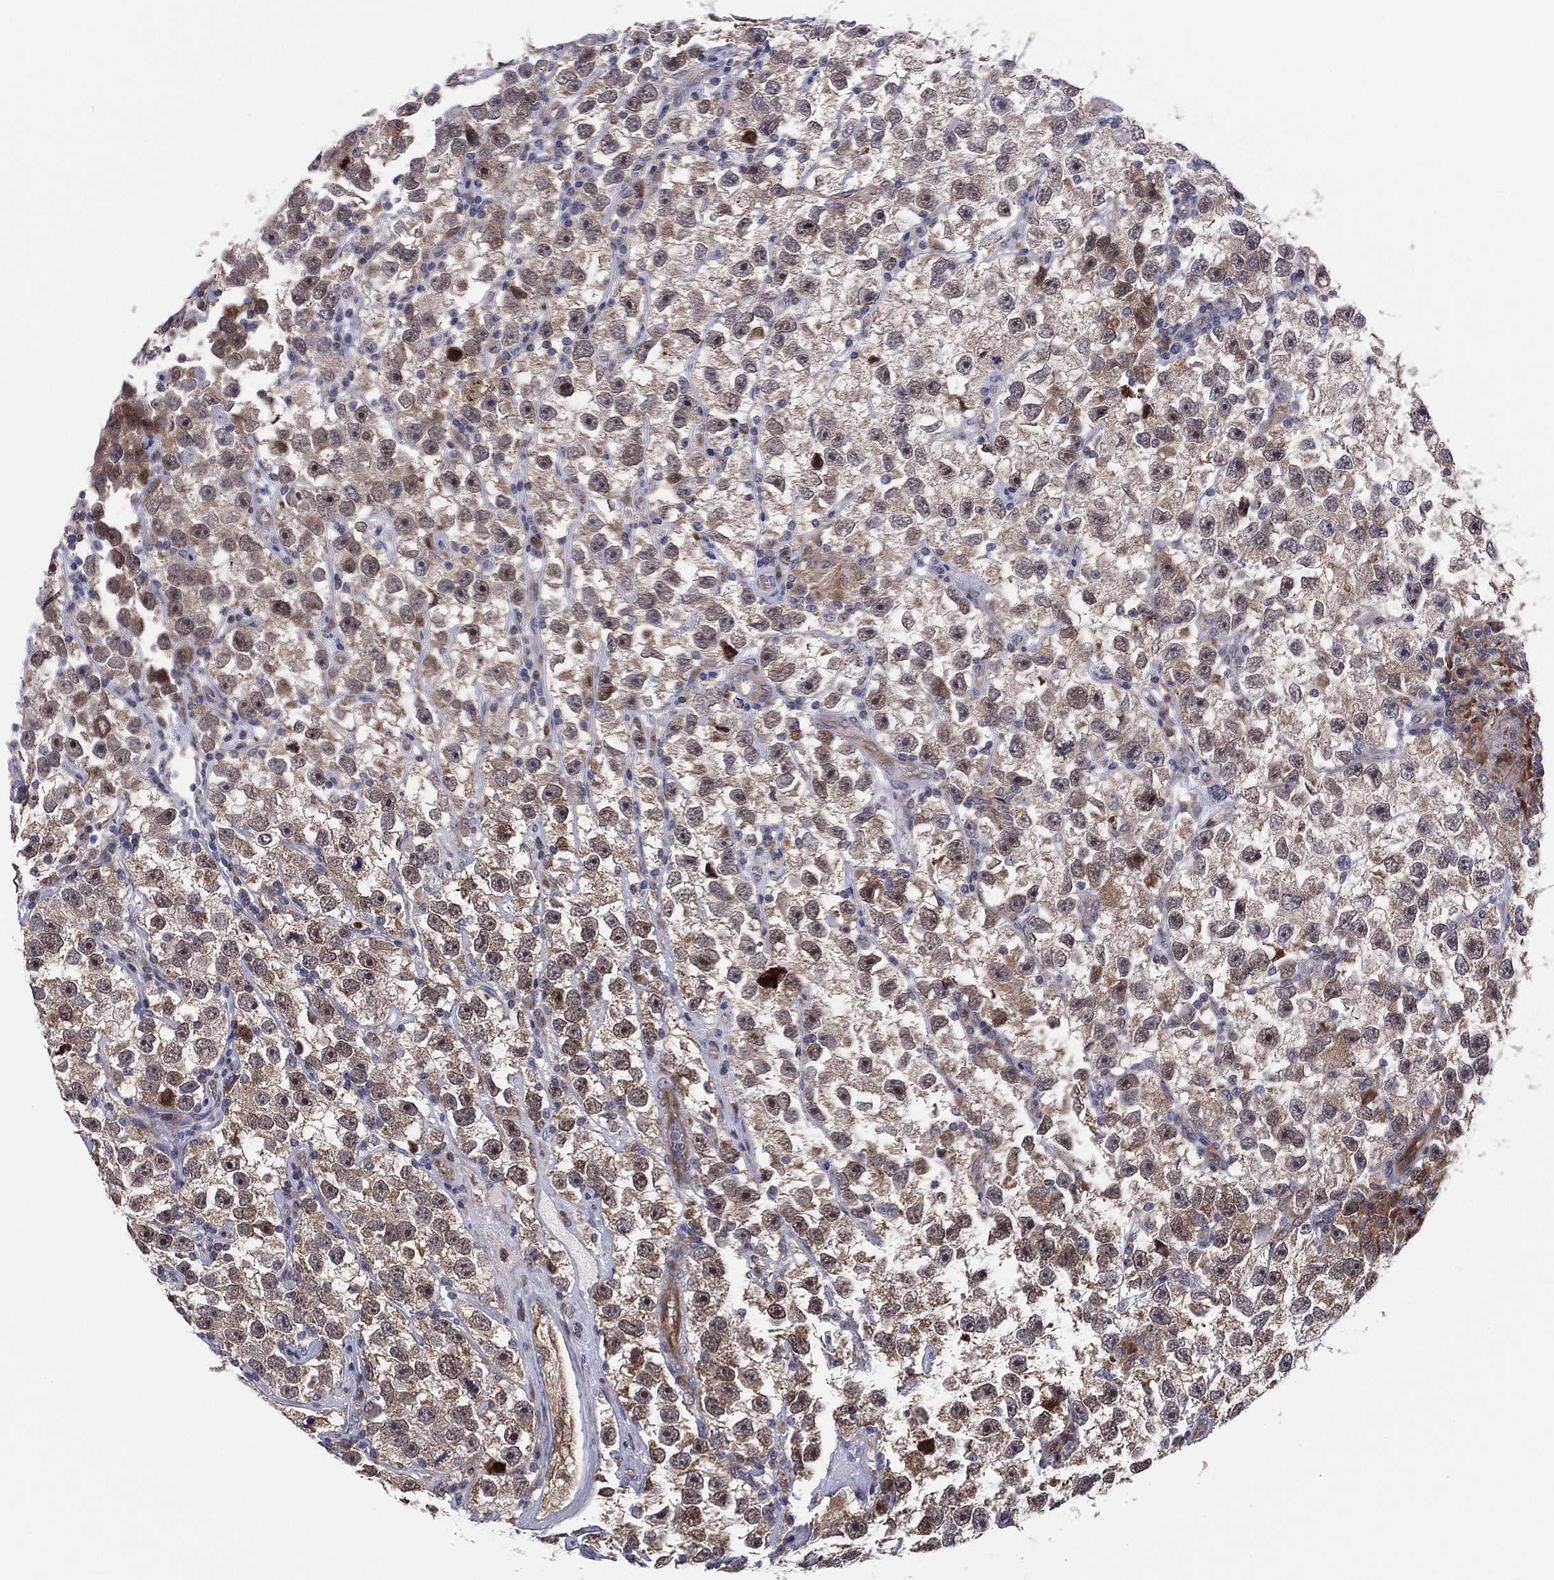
{"staining": {"intensity": "moderate", "quantity": "25%-75%", "location": "cytoplasmic/membranous"}, "tissue": "testis cancer", "cell_type": "Tumor cells", "image_type": "cancer", "snomed": [{"axis": "morphology", "description": "Seminoma, NOS"}, {"axis": "topography", "description": "Testis"}], "caption": "The photomicrograph displays immunohistochemical staining of testis cancer (seminoma). There is moderate cytoplasmic/membranous expression is present in about 25%-75% of tumor cells.", "gene": "UTP14A", "patient": {"sex": "male", "age": 26}}